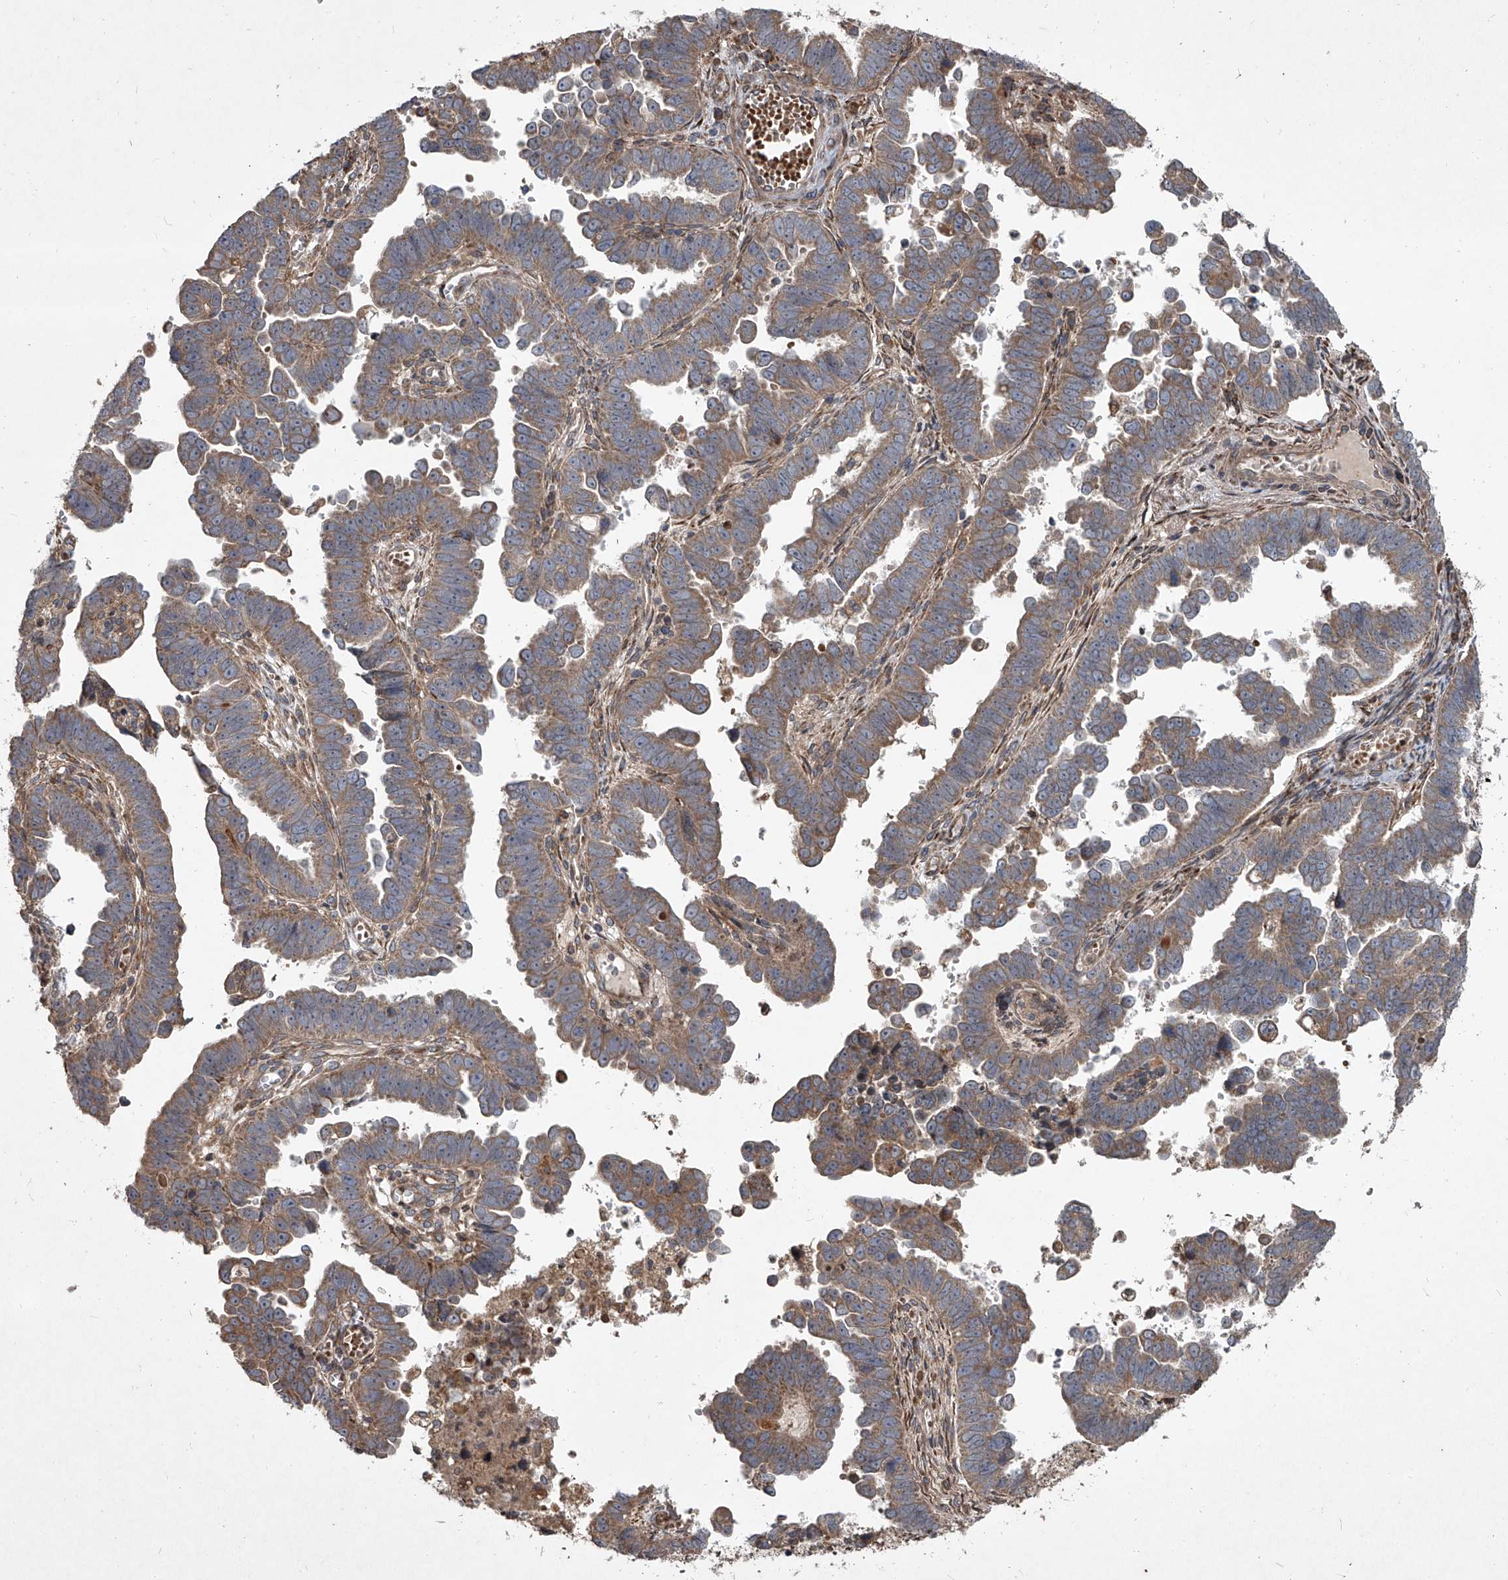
{"staining": {"intensity": "weak", "quantity": ">75%", "location": "cytoplasmic/membranous"}, "tissue": "endometrial cancer", "cell_type": "Tumor cells", "image_type": "cancer", "snomed": [{"axis": "morphology", "description": "Adenocarcinoma, NOS"}, {"axis": "topography", "description": "Endometrium"}], "caption": "High-power microscopy captured an immunohistochemistry histopathology image of endometrial cancer, revealing weak cytoplasmic/membranous staining in about >75% of tumor cells. (DAB = brown stain, brightfield microscopy at high magnification).", "gene": "EVA1C", "patient": {"sex": "female", "age": 75}}